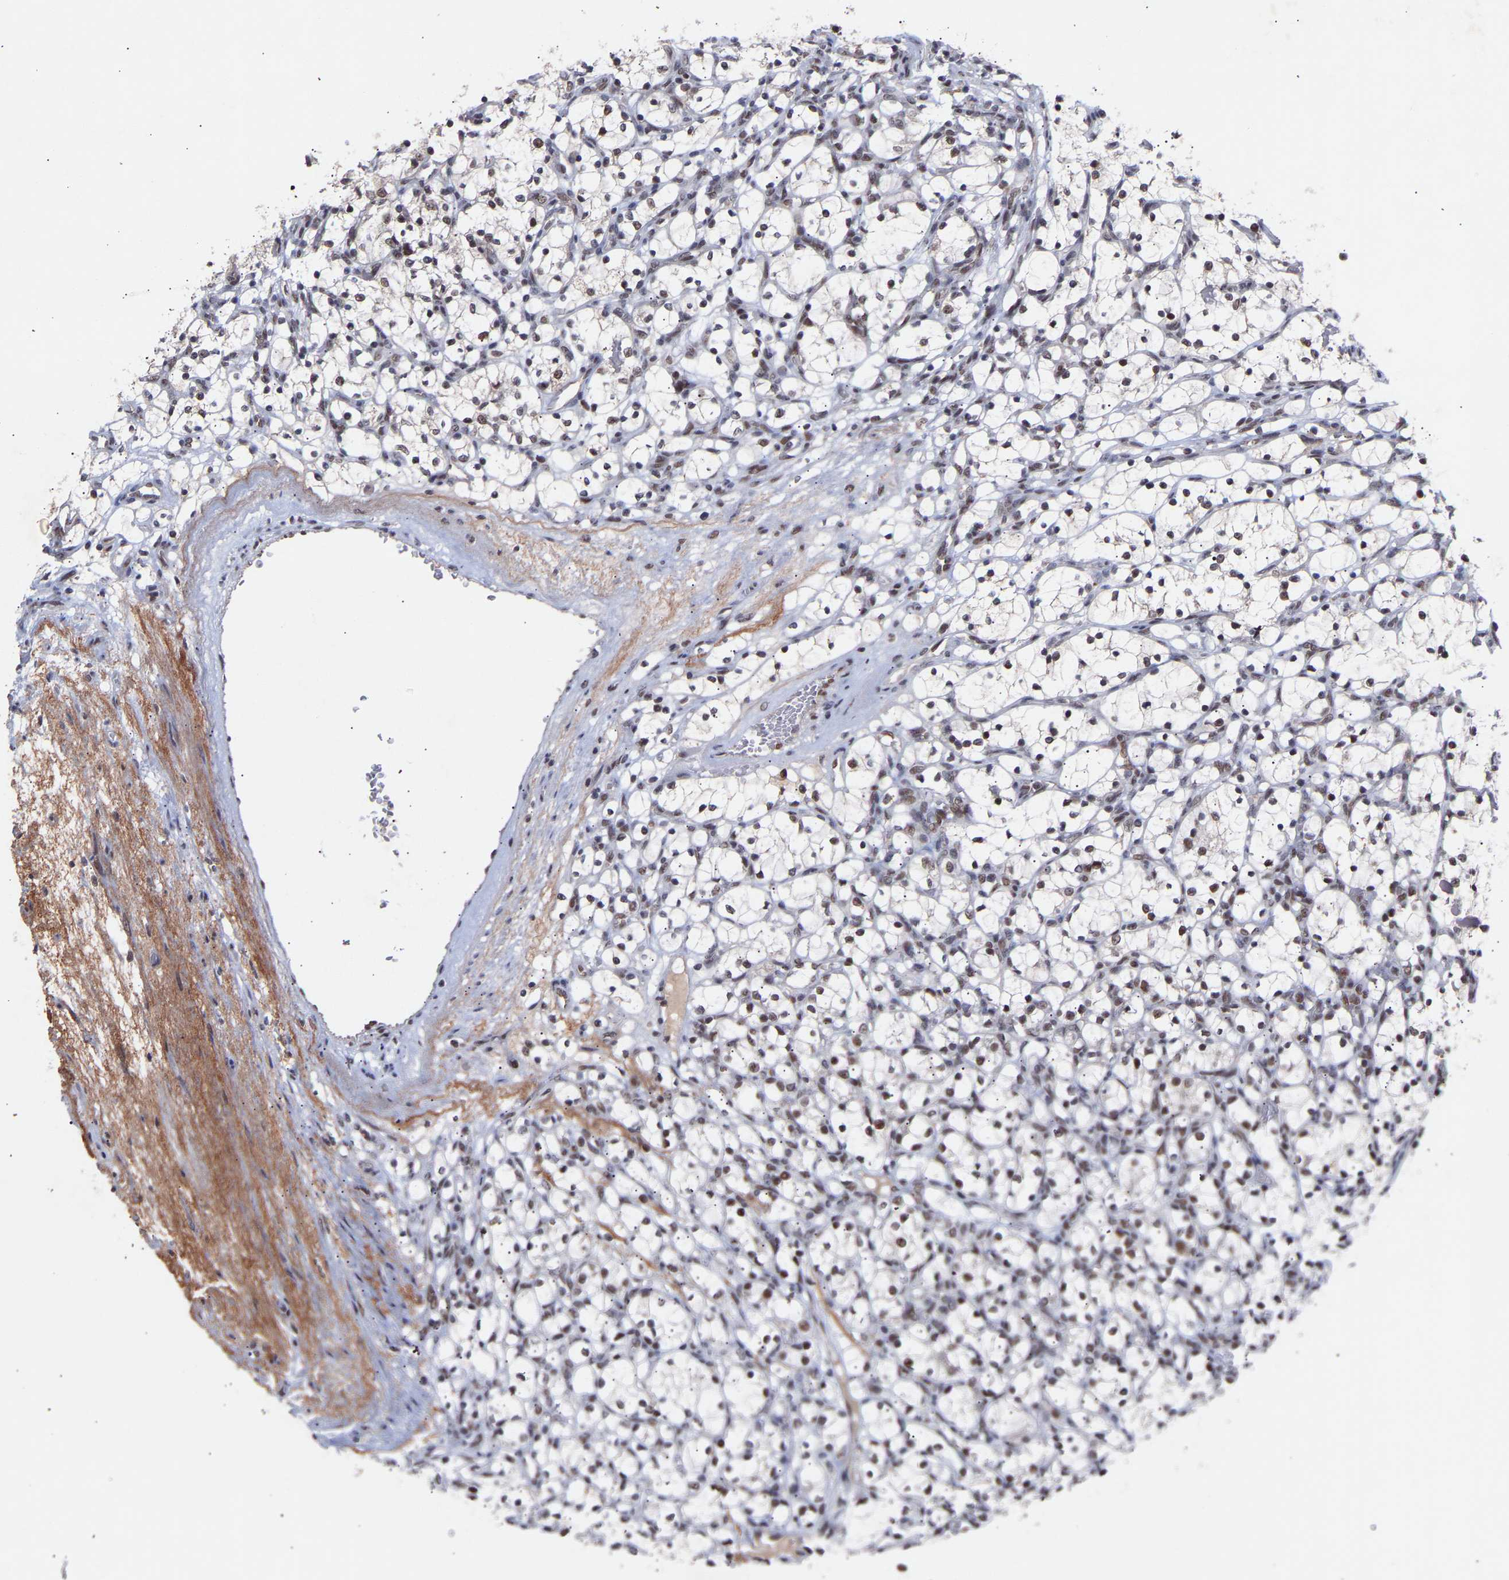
{"staining": {"intensity": "weak", "quantity": "25%-75%", "location": "nuclear"}, "tissue": "renal cancer", "cell_type": "Tumor cells", "image_type": "cancer", "snomed": [{"axis": "morphology", "description": "Adenocarcinoma, NOS"}, {"axis": "topography", "description": "Kidney"}], "caption": "Renal cancer (adenocarcinoma) stained with a protein marker displays weak staining in tumor cells.", "gene": "RBM15", "patient": {"sex": "female", "age": 69}}